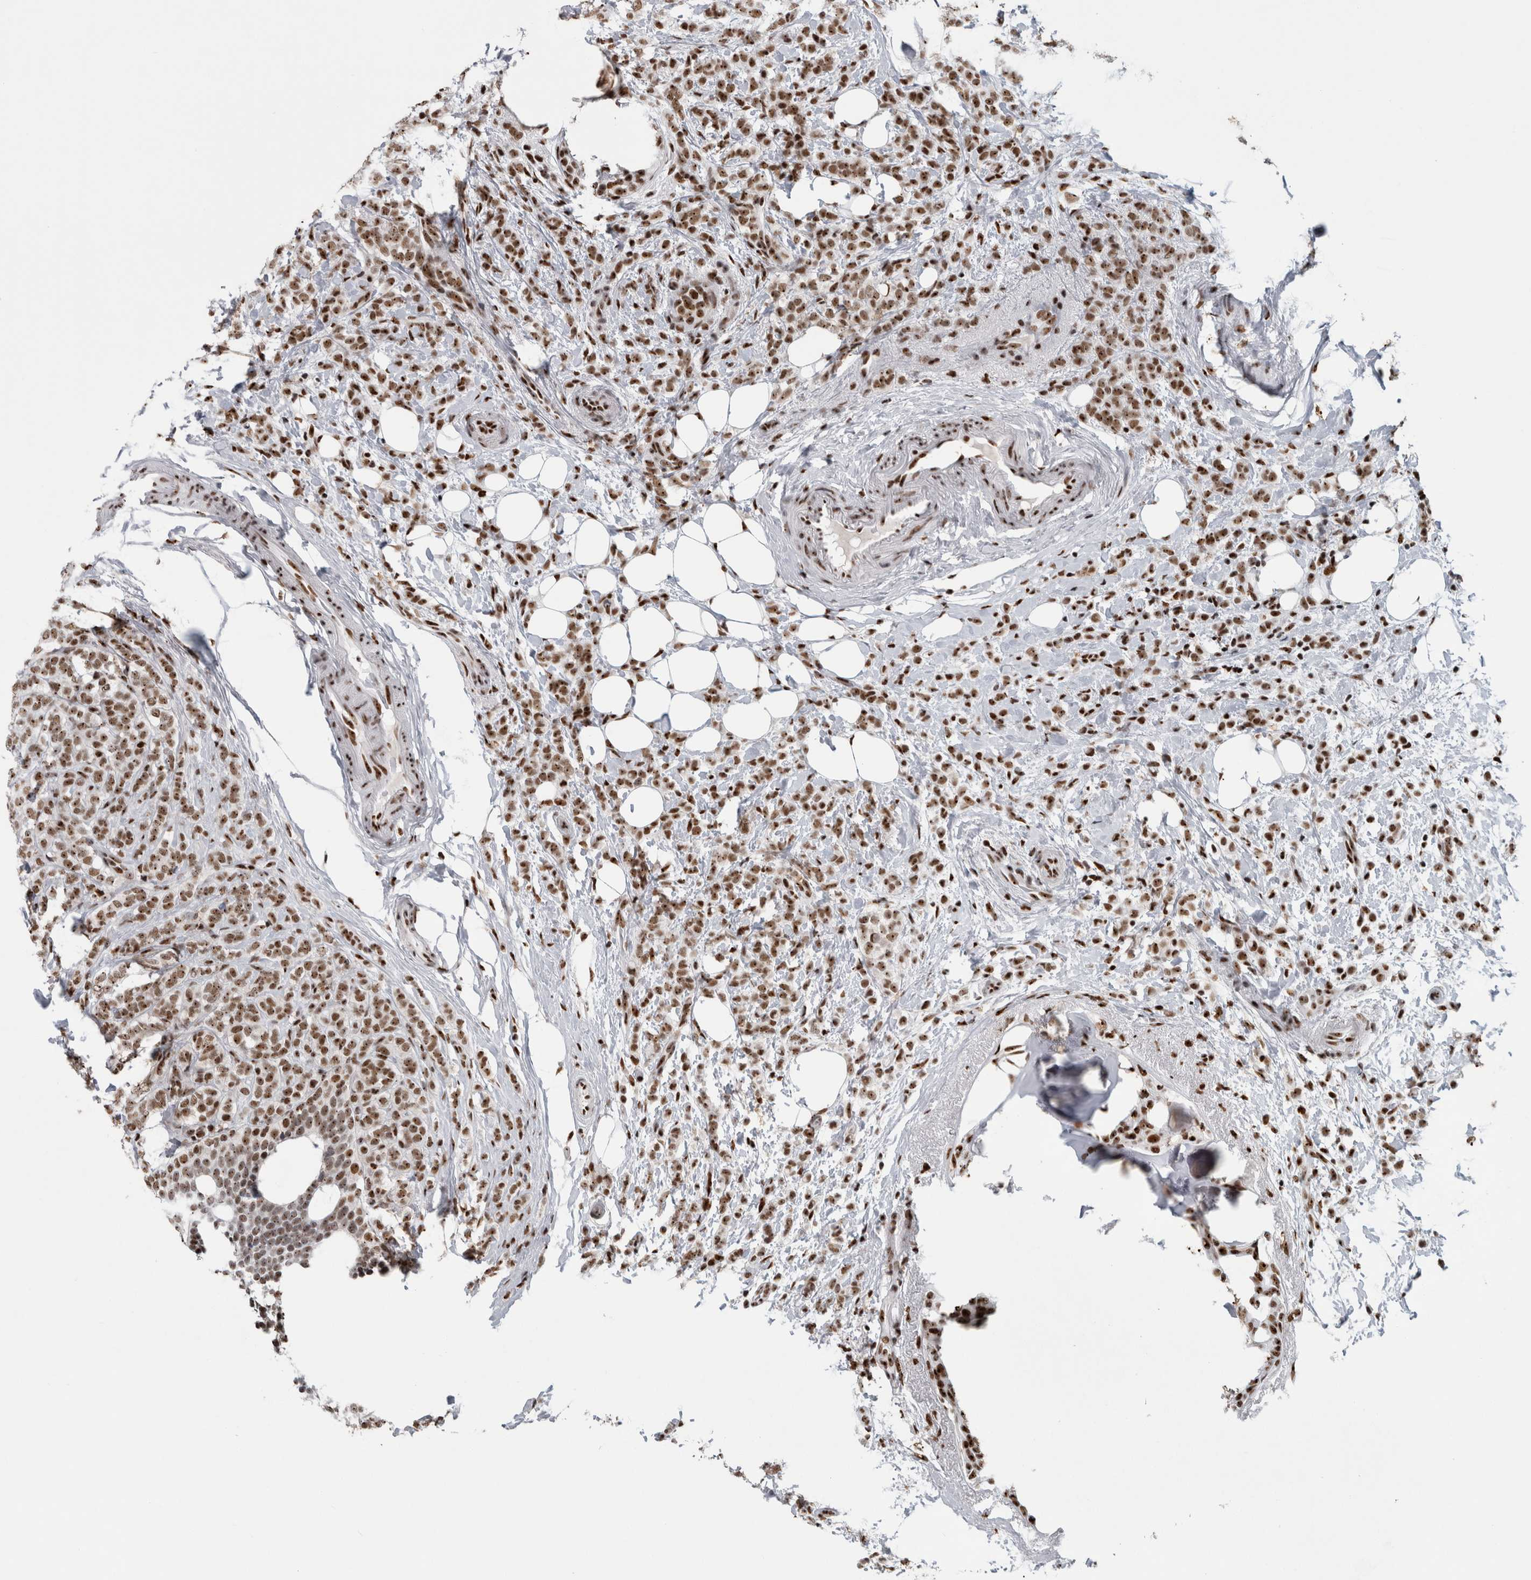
{"staining": {"intensity": "moderate", "quantity": ">75%", "location": "nuclear"}, "tissue": "breast cancer", "cell_type": "Tumor cells", "image_type": "cancer", "snomed": [{"axis": "morphology", "description": "Lobular carcinoma"}, {"axis": "topography", "description": "Breast"}], "caption": "Brown immunohistochemical staining in lobular carcinoma (breast) reveals moderate nuclear positivity in about >75% of tumor cells. (IHC, brightfield microscopy, high magnification).", "gene": "NCL", "patient": {"sex": "female", "age": 50}}